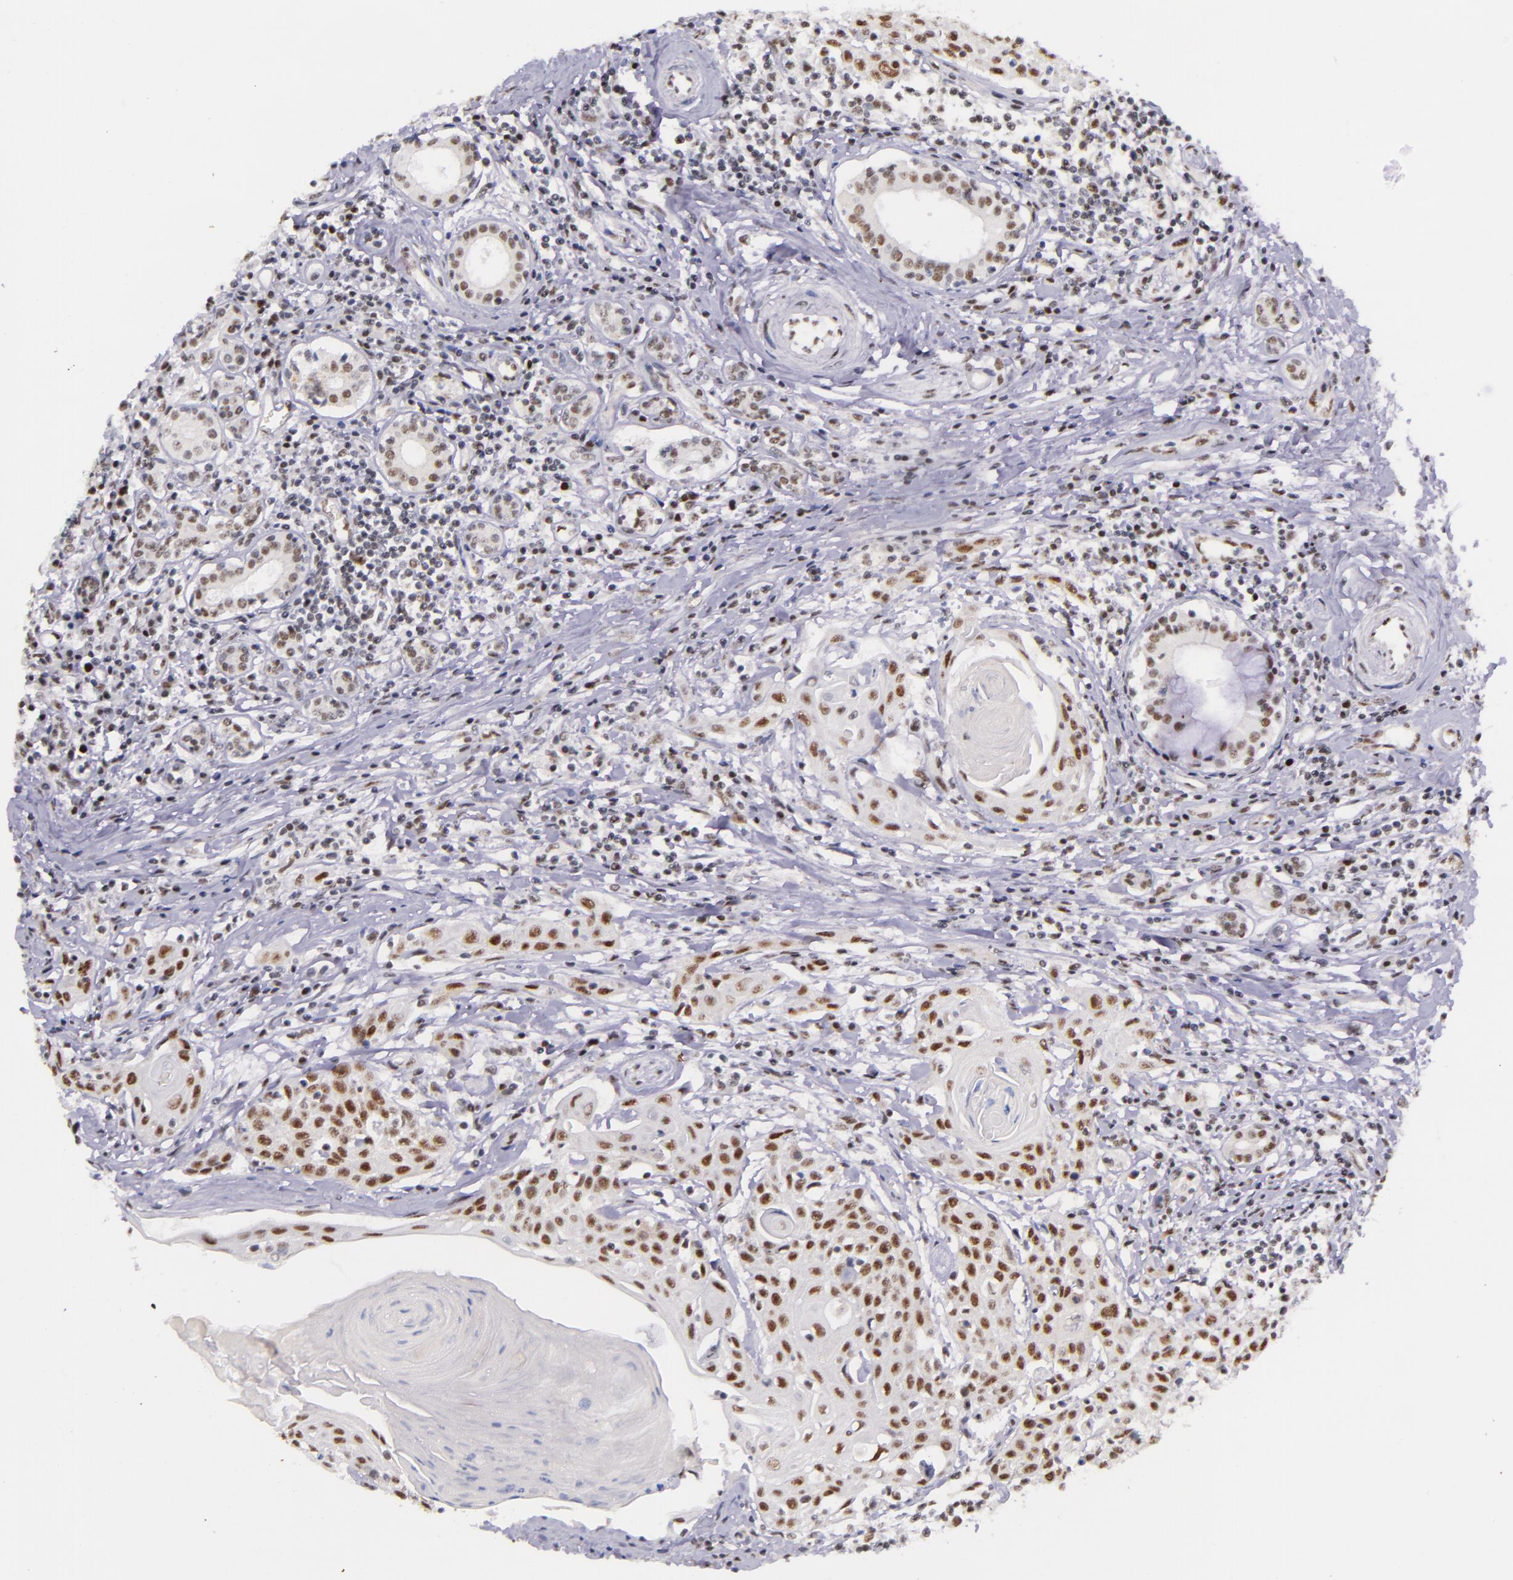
{"staining": {"intensity": "moderate", "quantity": ">75%", "location": "nuclear"}, "tissue": "head and neck cancer", "cell_type": "Tumor cells", "image_type": "cancer", "snomed": [{"axis": "morphology", "description": "Squamous cell carcinoma, NOS"}, {"axis": "morphology", "description": "Squamous cell carcinoma, metastatic, NOS"}, {"axis": "topography", "description": "Lymph node"}, {"axis": "topography", "description": "Salivary gland"}, {"axis": "topography", "description": "Head-Neck"}], "caption": "Head and neck squamous cell carcinoma was stained to show a protein in brown. There is medium levels of moderate nuclear positivity in approximately >75% of tumor cells. The staining is performed using DAB (3,3'-diaminobenzidine) brown chromogen to label protein expression. The nuclei are counter-stained blue using hematoxylin.", "gene": "GPKOW", "patient": {"sex": "female", "age": 74}}